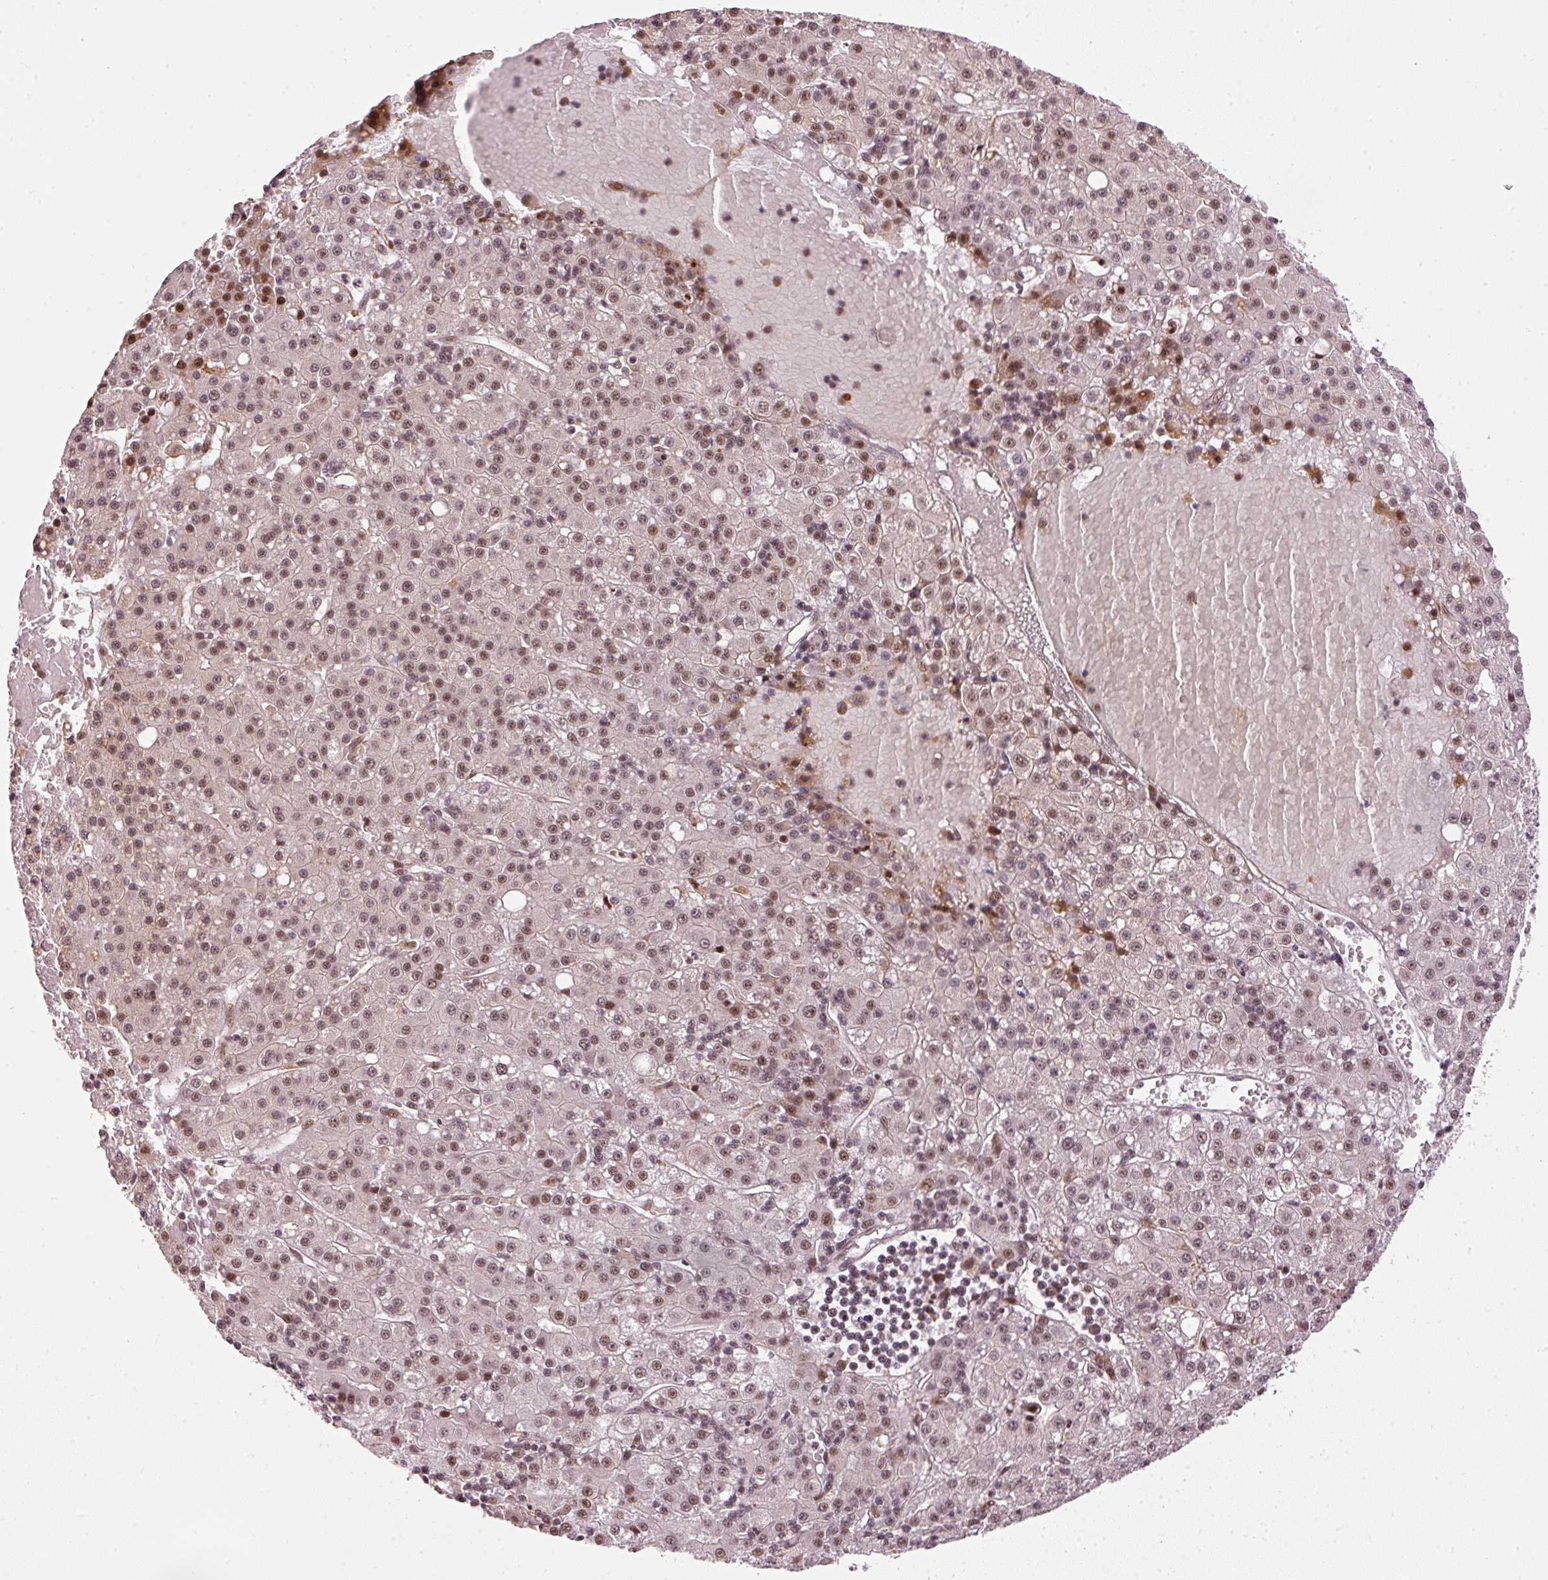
{"staining": {"intensity": "moderate", "quantity": ">75%", "location": "nuclear"}, "tissue": "liver cancer", "cell_type": "Tumor cells", "image_type": "cancer", "snomed": [{"axis": "morphology", "description": "Carcinoma, Hepatocellular, NOS"}, {"axis": "topography", "description": "Liver"}], "caption": "Tumor cells show medium levels of moderate nuclear positivity in approximately >75% of cells in human hepatocellular carcinoma (liver).", "gene": "THOC6", "patient": {"sex": "male", "age": 76}}